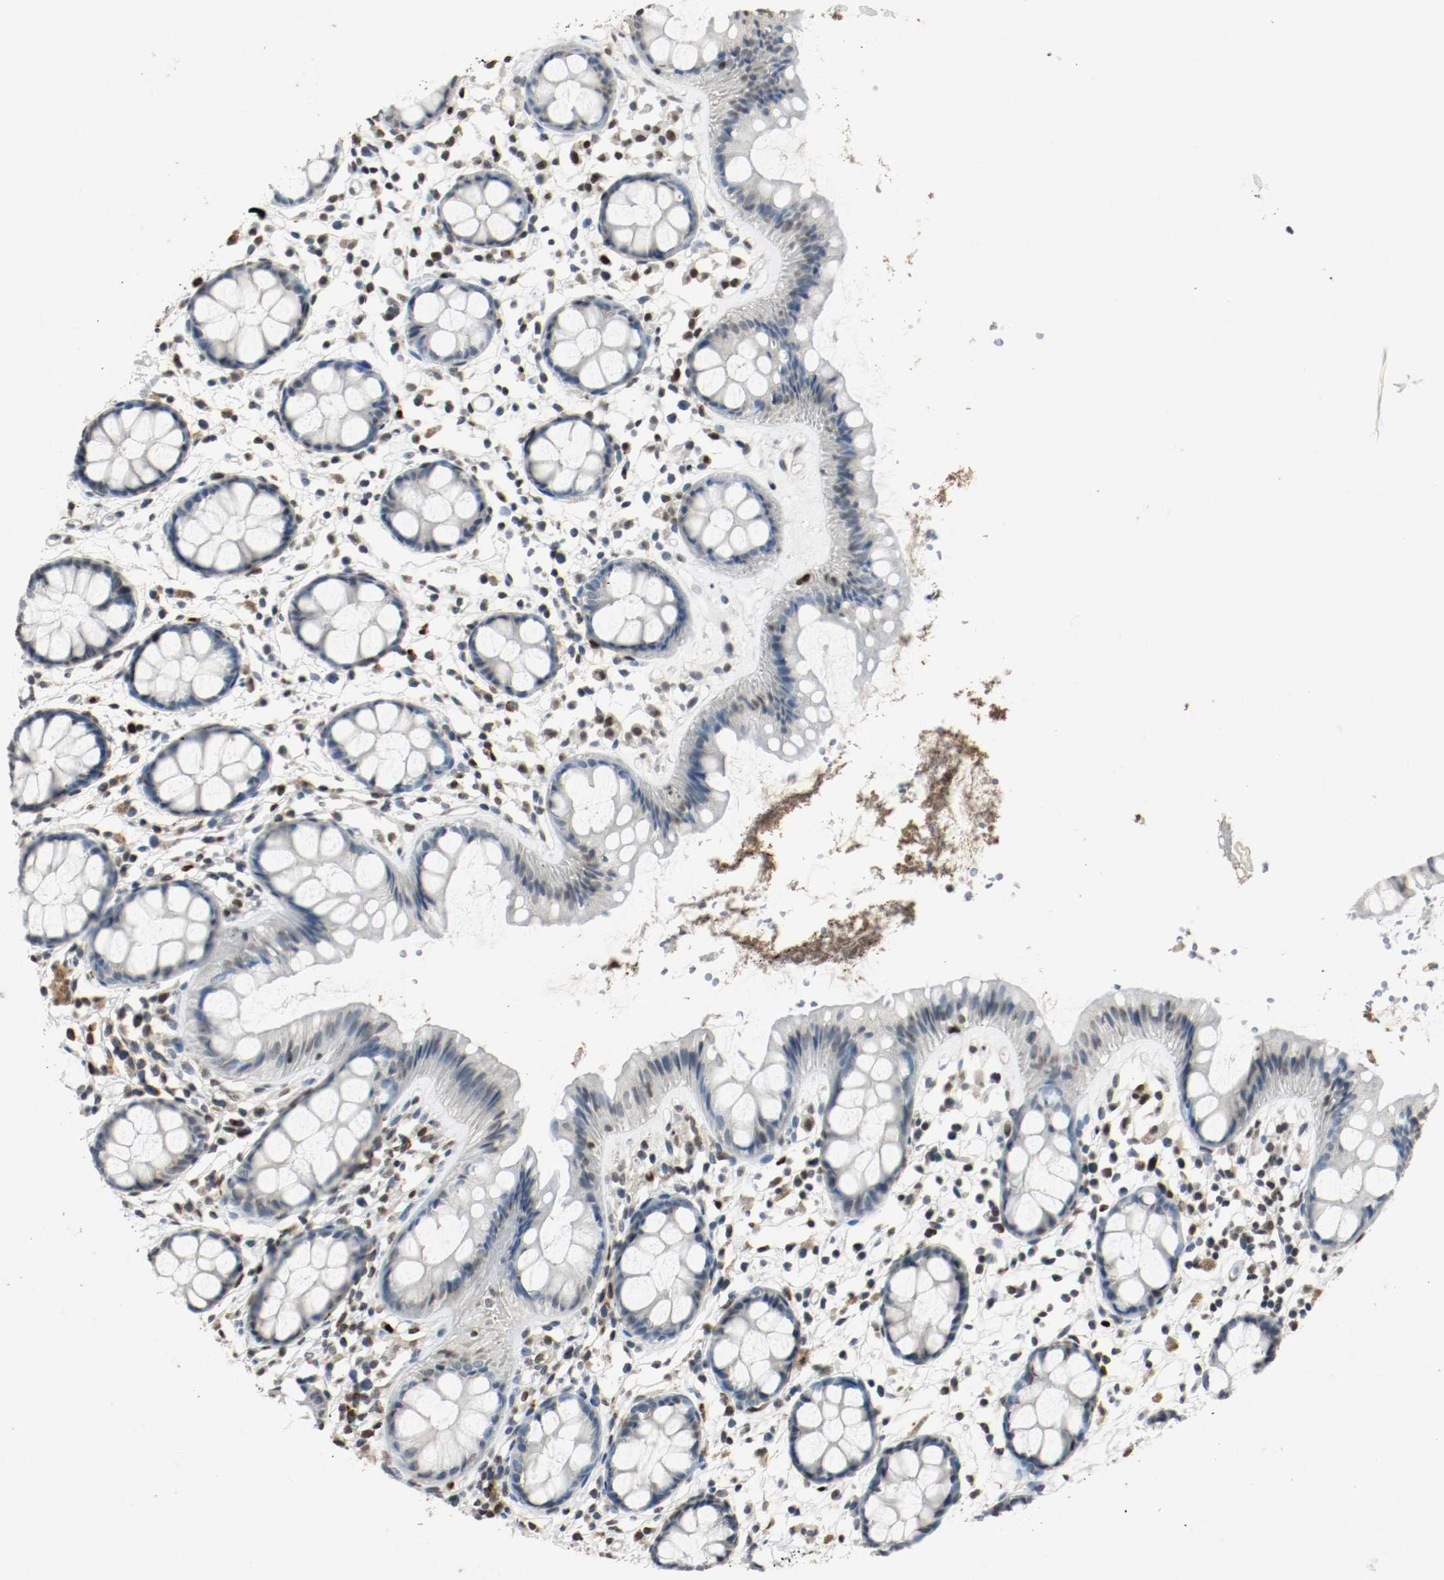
{"staining": {"intensity": "moderate", "quantity": "25%-75%", "location": "nuclear"}, "tissue": "rectum", "cell_type": "Glandular cells", "image_type": "normal", "snomed": [{"axis": "morphology", "description": "Normal tissue, NOS"}, {"axis": "topography", "description": "Rectum"}], "caption": "The micrograph displays staining of unremarkable rectum, revealing moderate nuclear protein positivity (brown color) within glandular cells.", "gene": "DNMT1", "patient": {"sex": "female", "age": 66}}